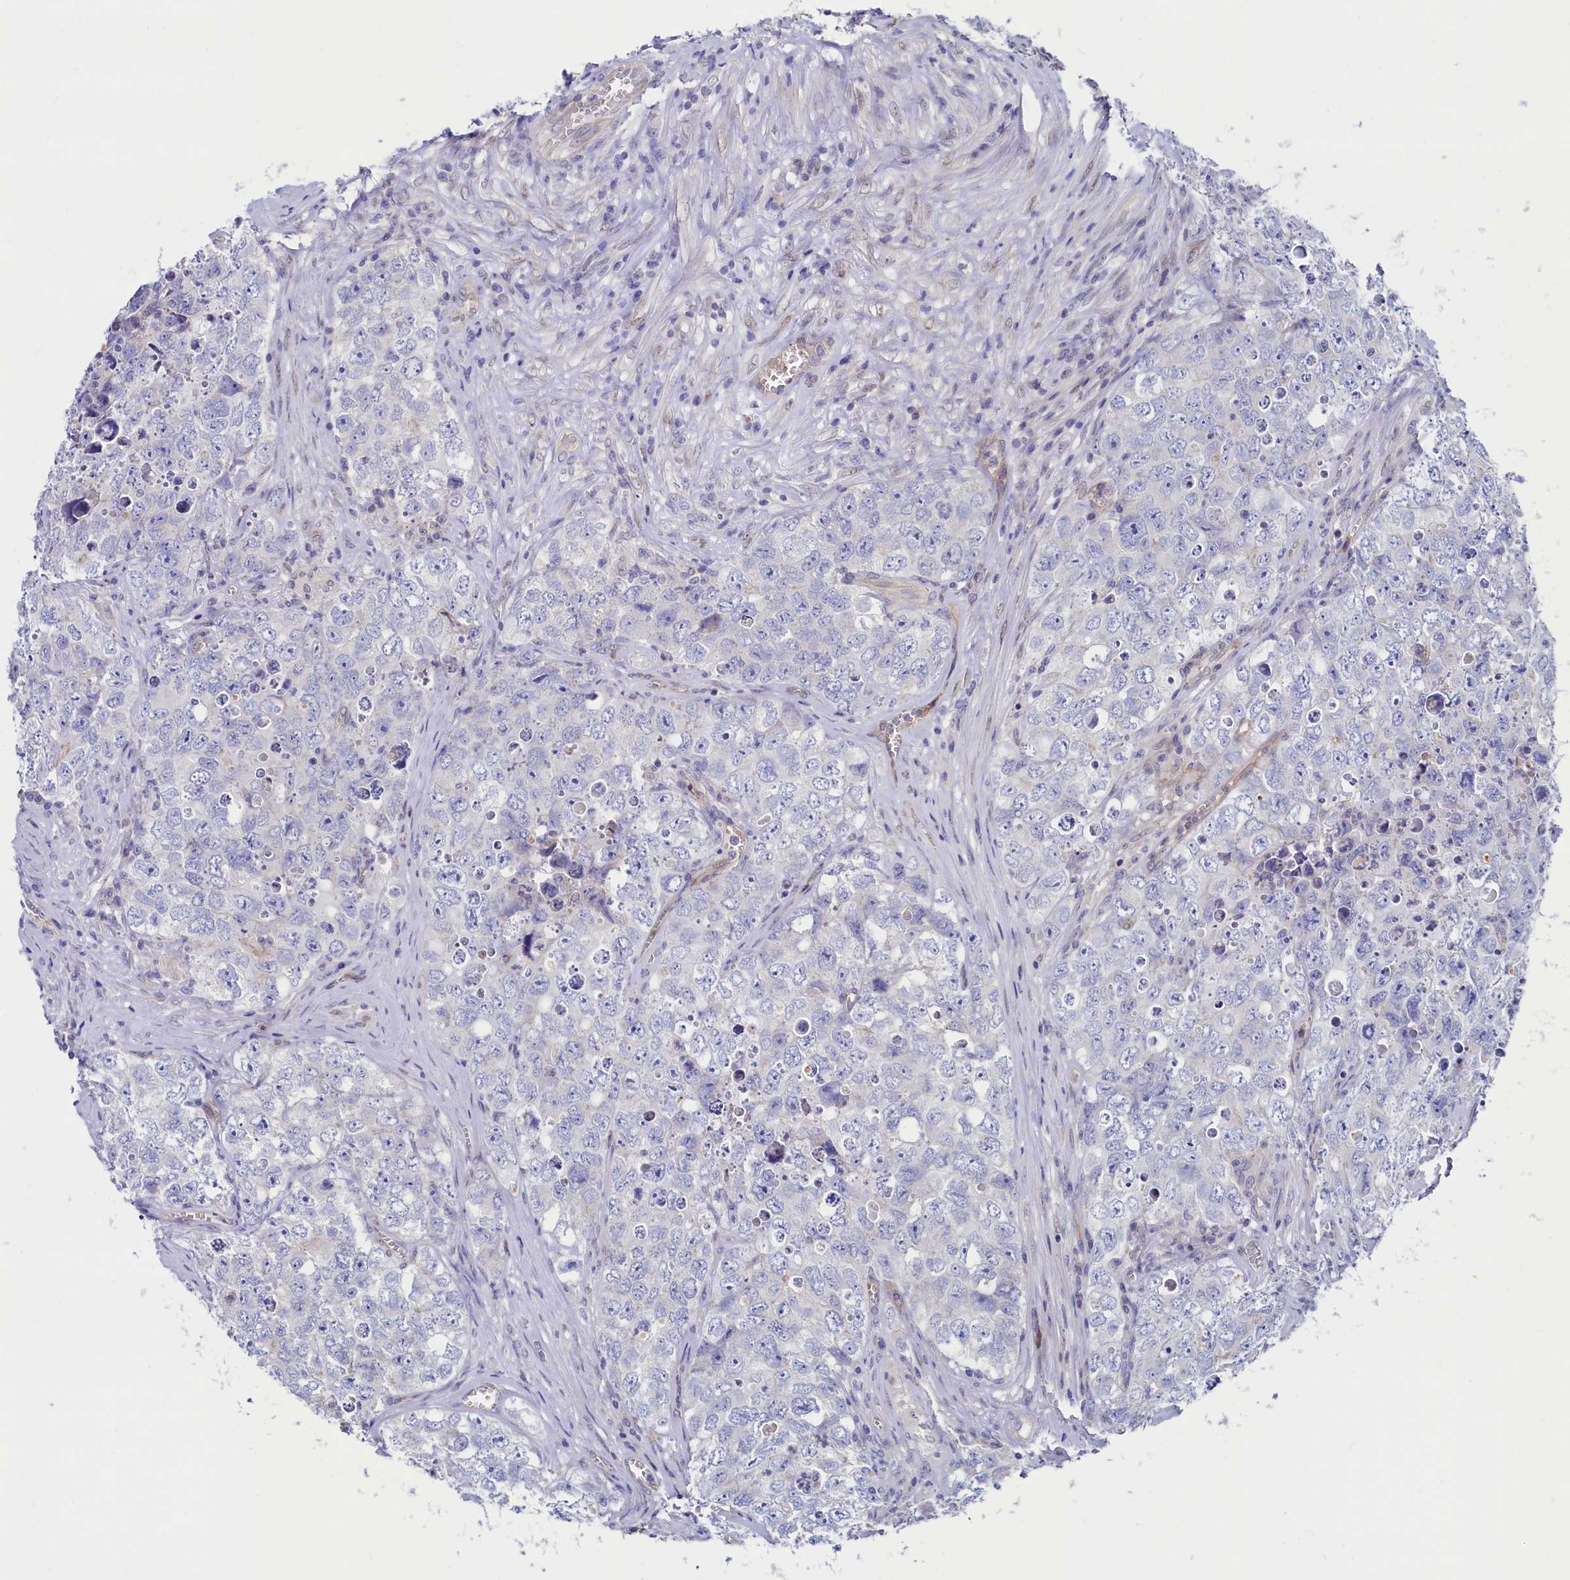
{"staining": {"intensity": "negative", "quantity": "none", "location": "none"}, "tissue": "testis cancer", "cell_type": "Tumor cells", "image_type": "cancer", "snomed": [{"axis": "morphology", "description": "Seminoma, NOS"}, {"axis": "morphology", "description": "Carcinoma, Embryonal, NOS"}, {"axis": "topography", "description": "Testis"}], "caption": "Micrograph shows no significant protein staining in tumor cells of testis cancer. The staining was performed using DAB (3,3'-diaminobenzidine) to visualize the protein expression in brown, while the nuclei were stained in blue with hematoxylin (Magnification: 20x).", "gene": "ASTE1", "patient": {"sex": "male", "age": 43}}